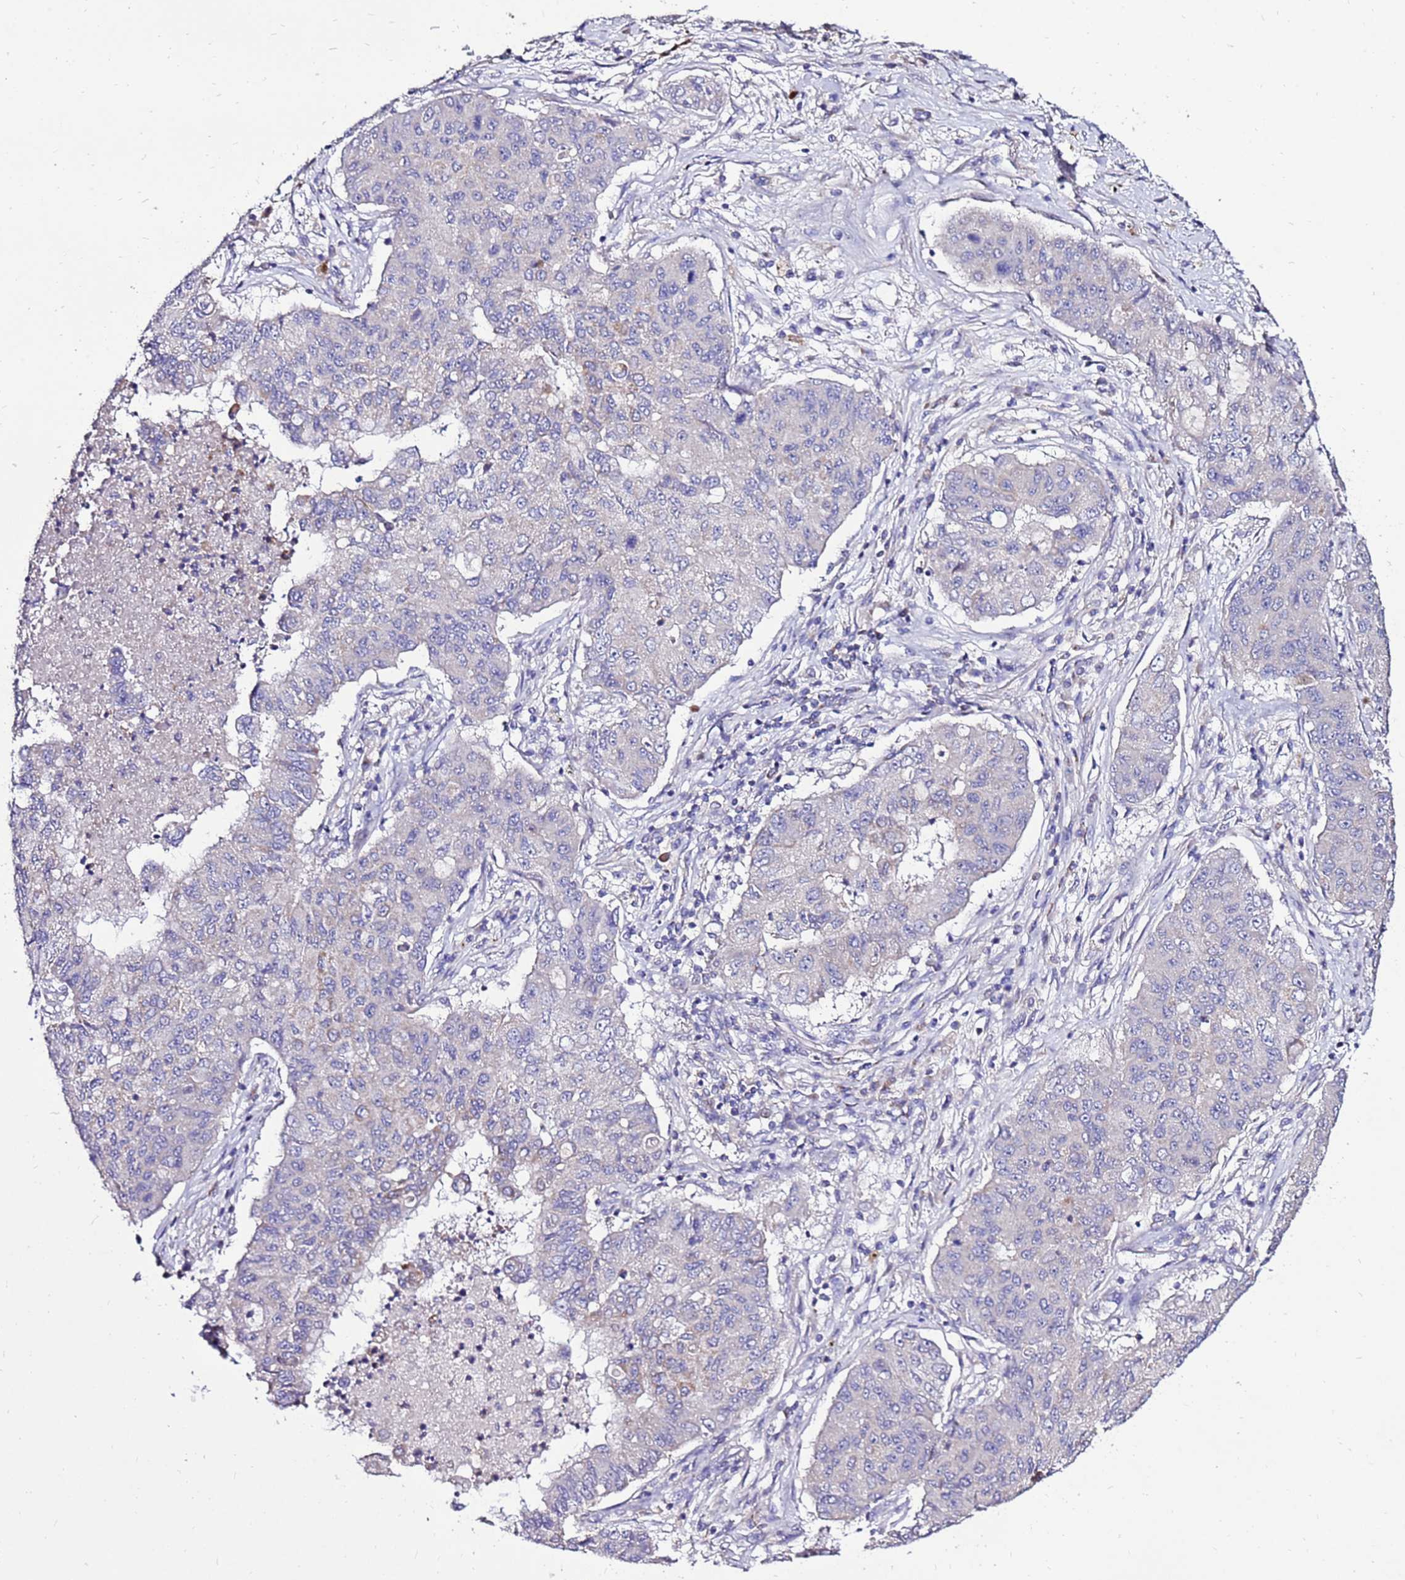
{"staining": {"intensity": "negative", "quantity": "none", "location": "none"}, "tissue": "lung cancer", "cell_type": "Tumor cells", "image_type": "cancer", "snomed": [{"axis": "morphology", "description": "Squamous cell carcinoma, NOS"}, {"axis": "topography", "description": "Lung"}], "caption": "Lung cancer was stained to show a protein in brown. There is no significant positivity in tumor cells. The staining is performed using DAB (3,3'-diaminobenzidine) brown chromogen with nuclei counter-stained in using hematoxylin.", "gene": "TMEM106C", "patient": {"sex": "male", "age": 74}}